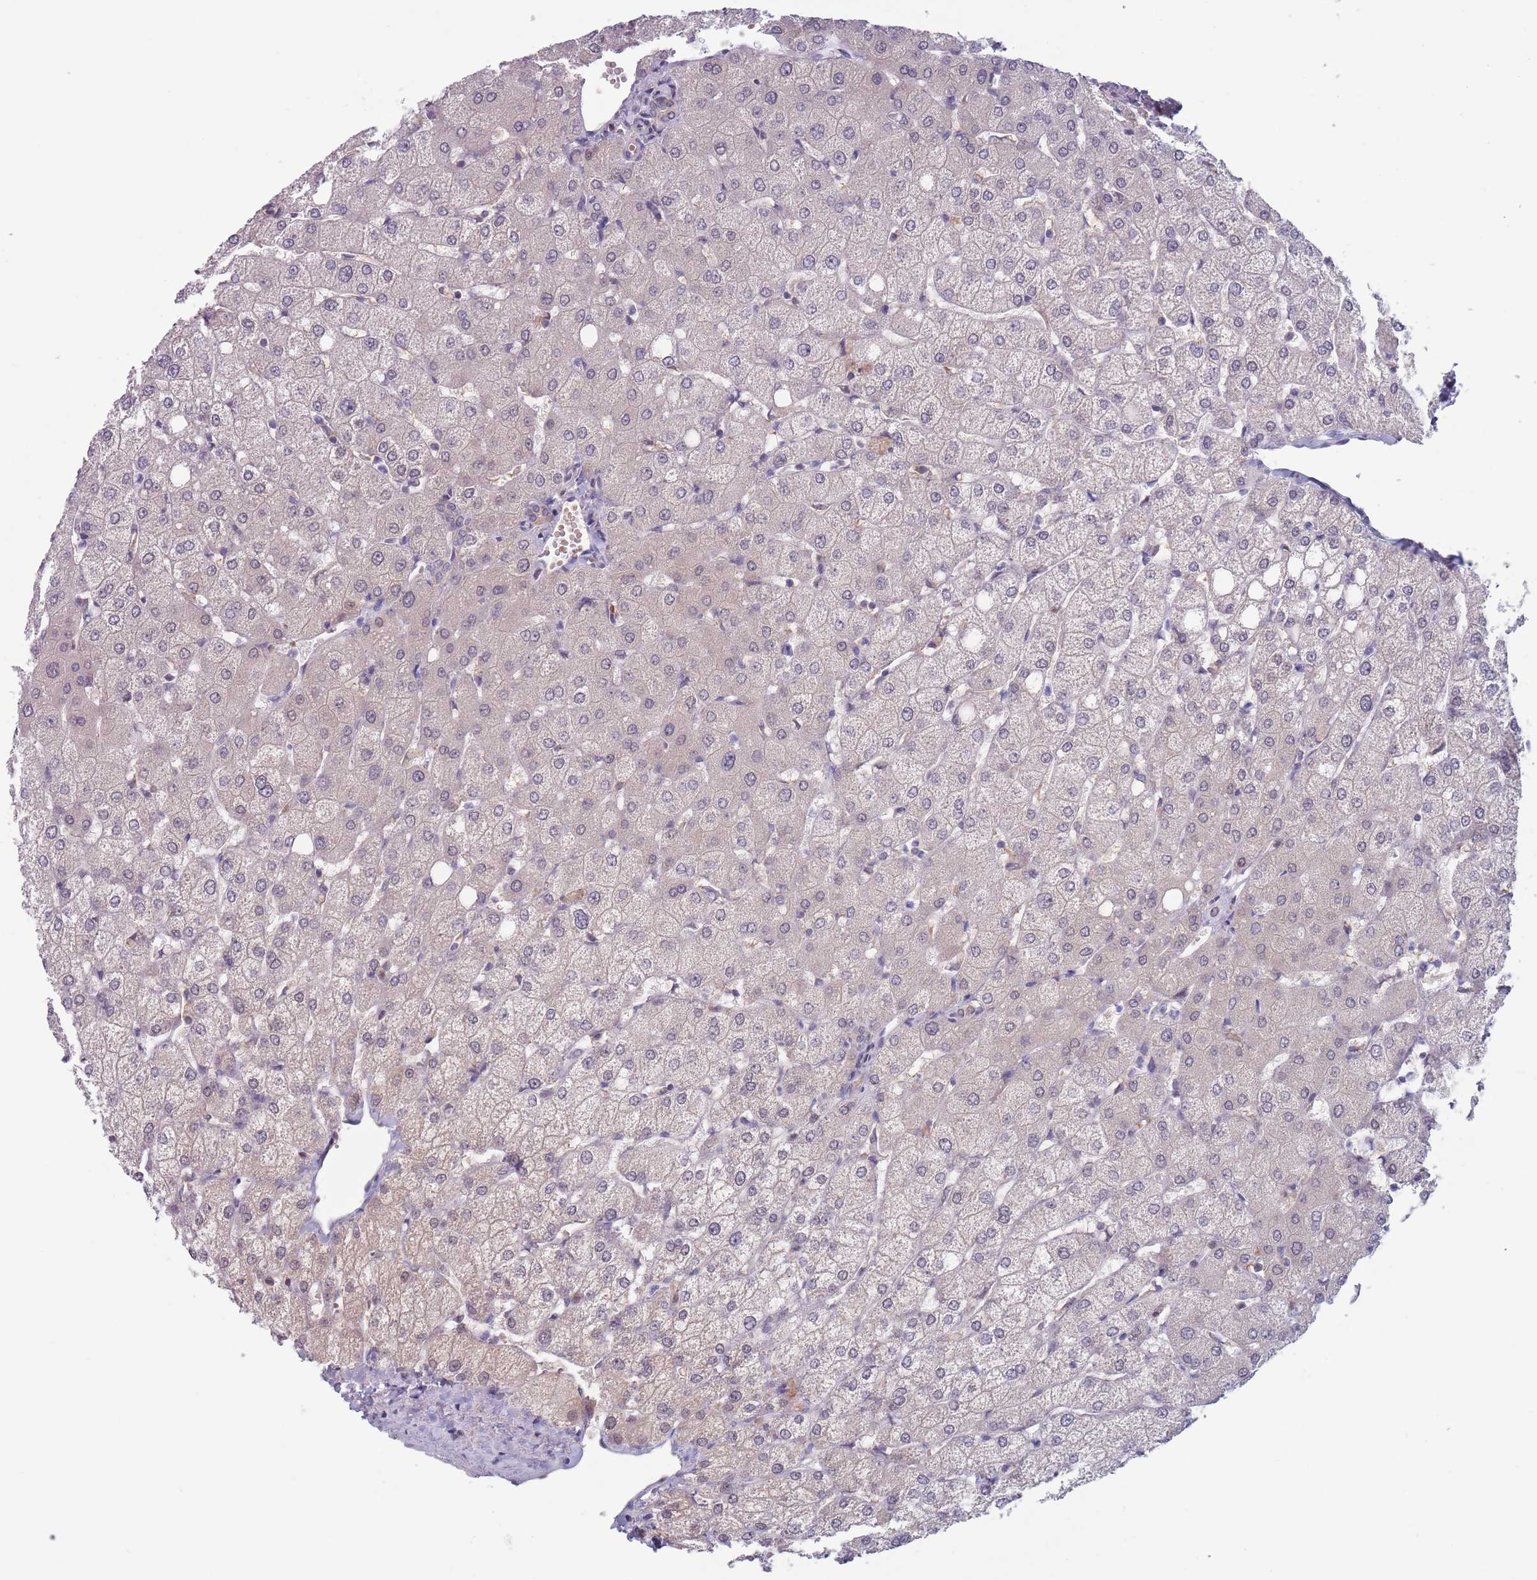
{"staining": {"intensity": "negative", "quantity": "none", "location": "none"}, "tissue": "liver", "cell_type": "Cholangiocytes", "image_type": "normal", "snomed": [{"axis": "morphology", "description": "Normal tissue, NOS"}, {"axis": "topography", "description": "Liver"}], "caption": "A histopathology image of human liver is negative for staining in cholangiocytes. (DAB immunohistochemistry with hematoxylin counter stain).", "gene": "CLNS1A", "patient": {"sex": "female", "age": 54}}